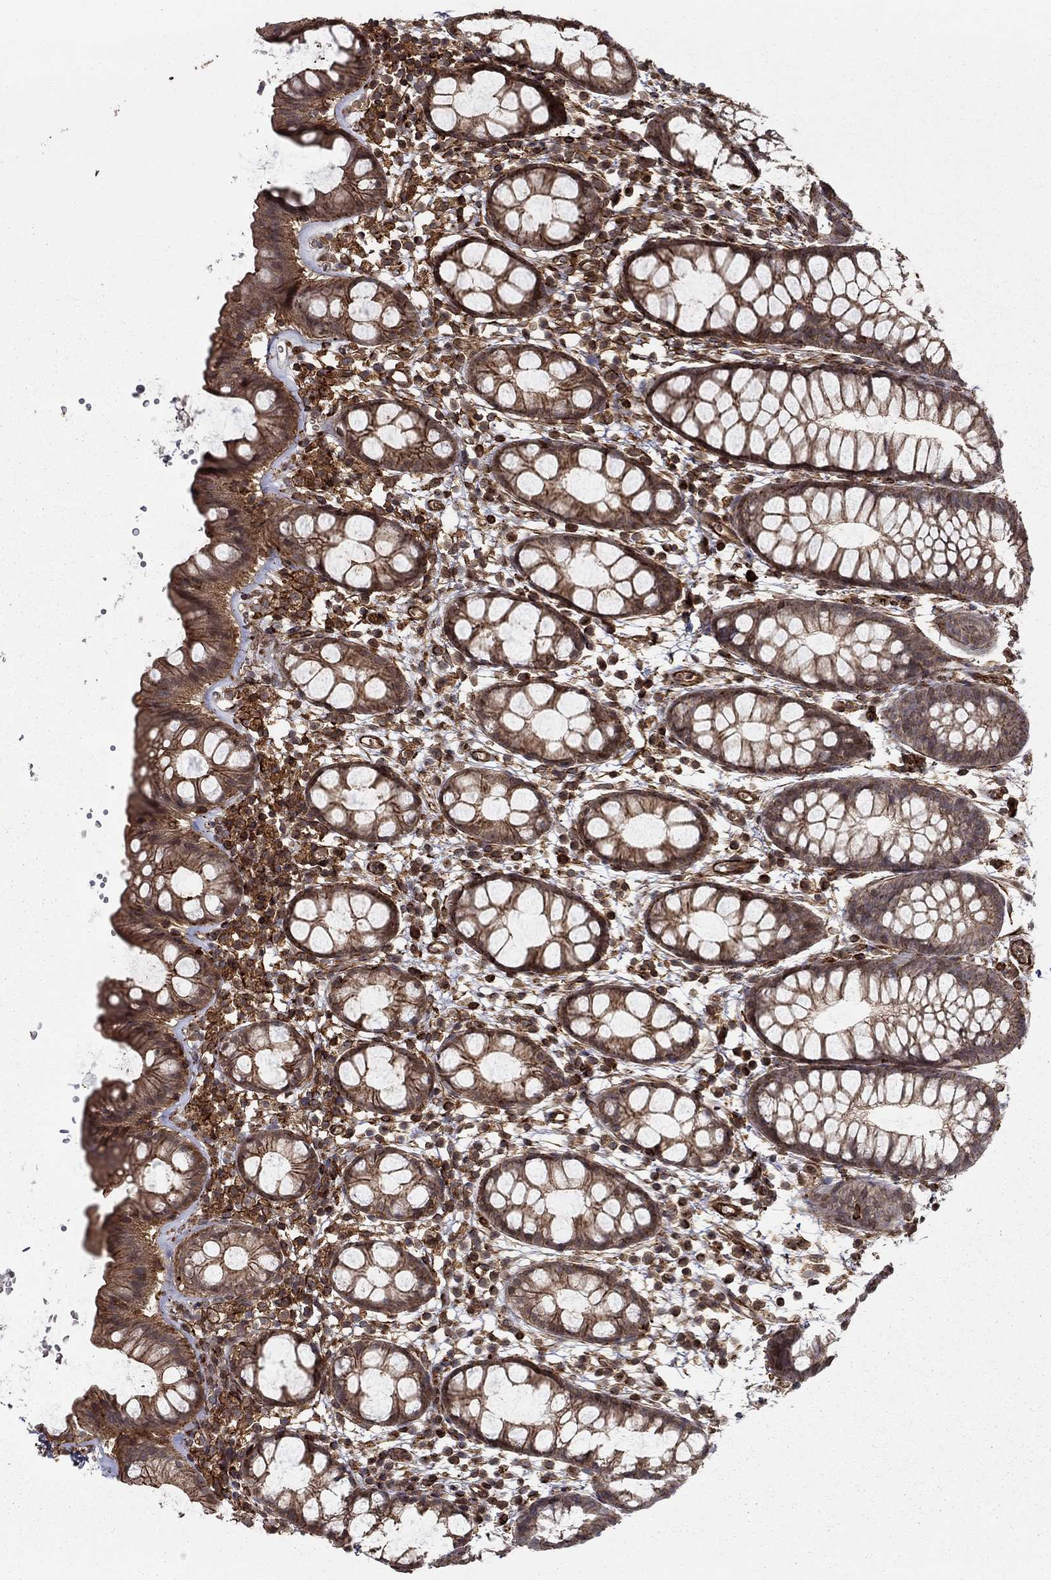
{"staining": {"intensity": "moderate", "quantity": ">75%", "location": "cytoplasmic/membranous"}, "tissue": "rectum", "cell_type": "Glandular cells", "image_type": "normal", "snomed": [{"axis": "morphology", "description": "Normal tissue, NOS"}, {"axis": "topography", "description": "Rectum"}], "caption": "About >75% of glandular cells in normal rectum exhibit moderate cytoplasmic/membranous protein expression as visualized by brown immunohistochemical staining.", "gene": "ADM", "patient": {"sex": "male", "age": 57}}